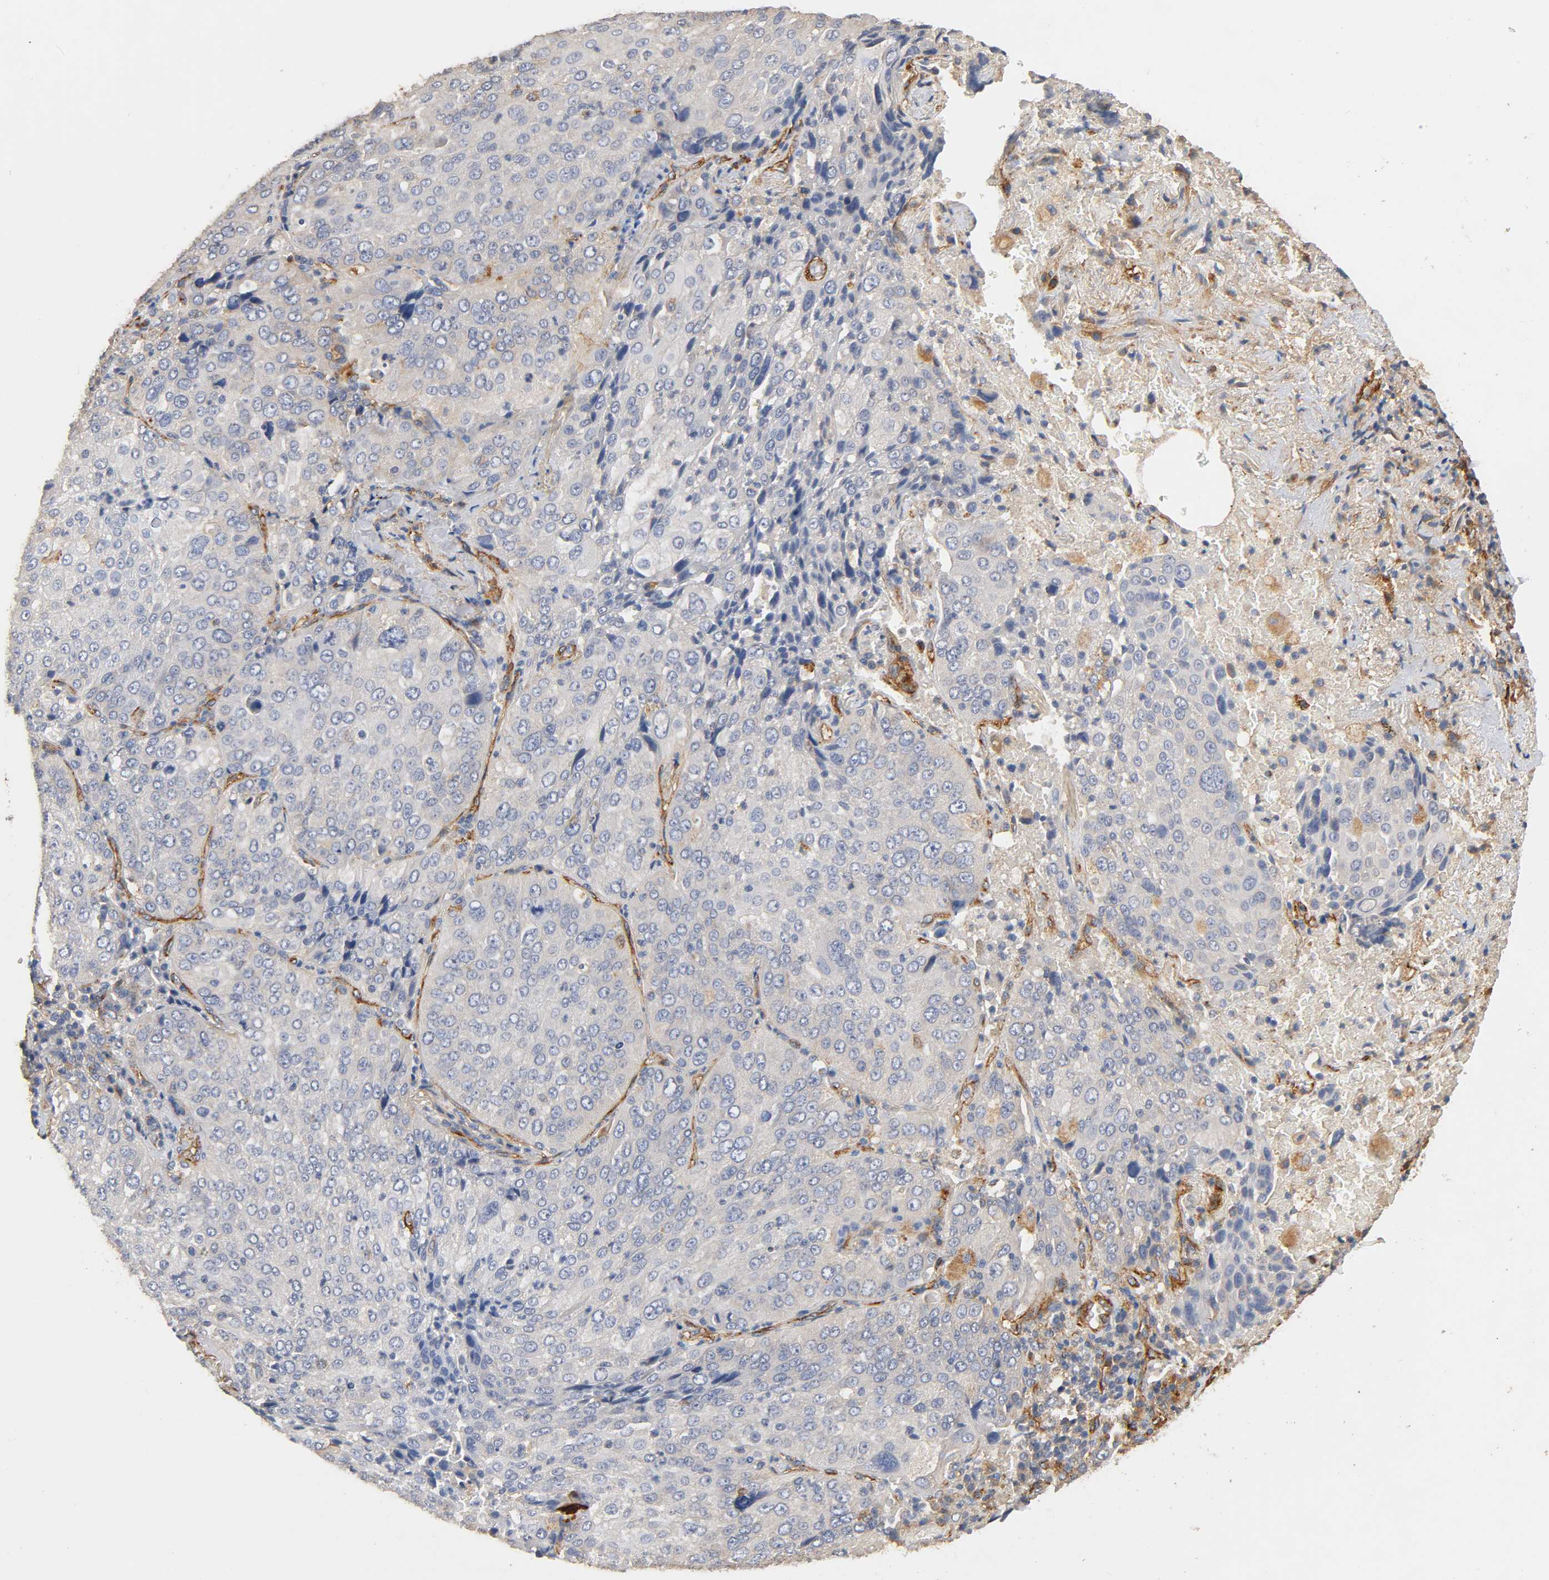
{"staining": {"intensity": "weak", "quantity": "<25%", "location": "cytoplasmic/membranous"}, "tissue": "lung cancer", "cell_type": "Tumor cells", "image_type": "cancer", "snomed": [{"axis": "morphology", "description": "Squamous cell carcinoma, NOS"}, {"axis": "topography", "description": "Lung"}], "caption": "The image exhibits no significant positivity in tumor cells of squamous cell carcinoma (lung).", "gene": "IFITM3", "patient": {"sex": "male", "age": 54}}